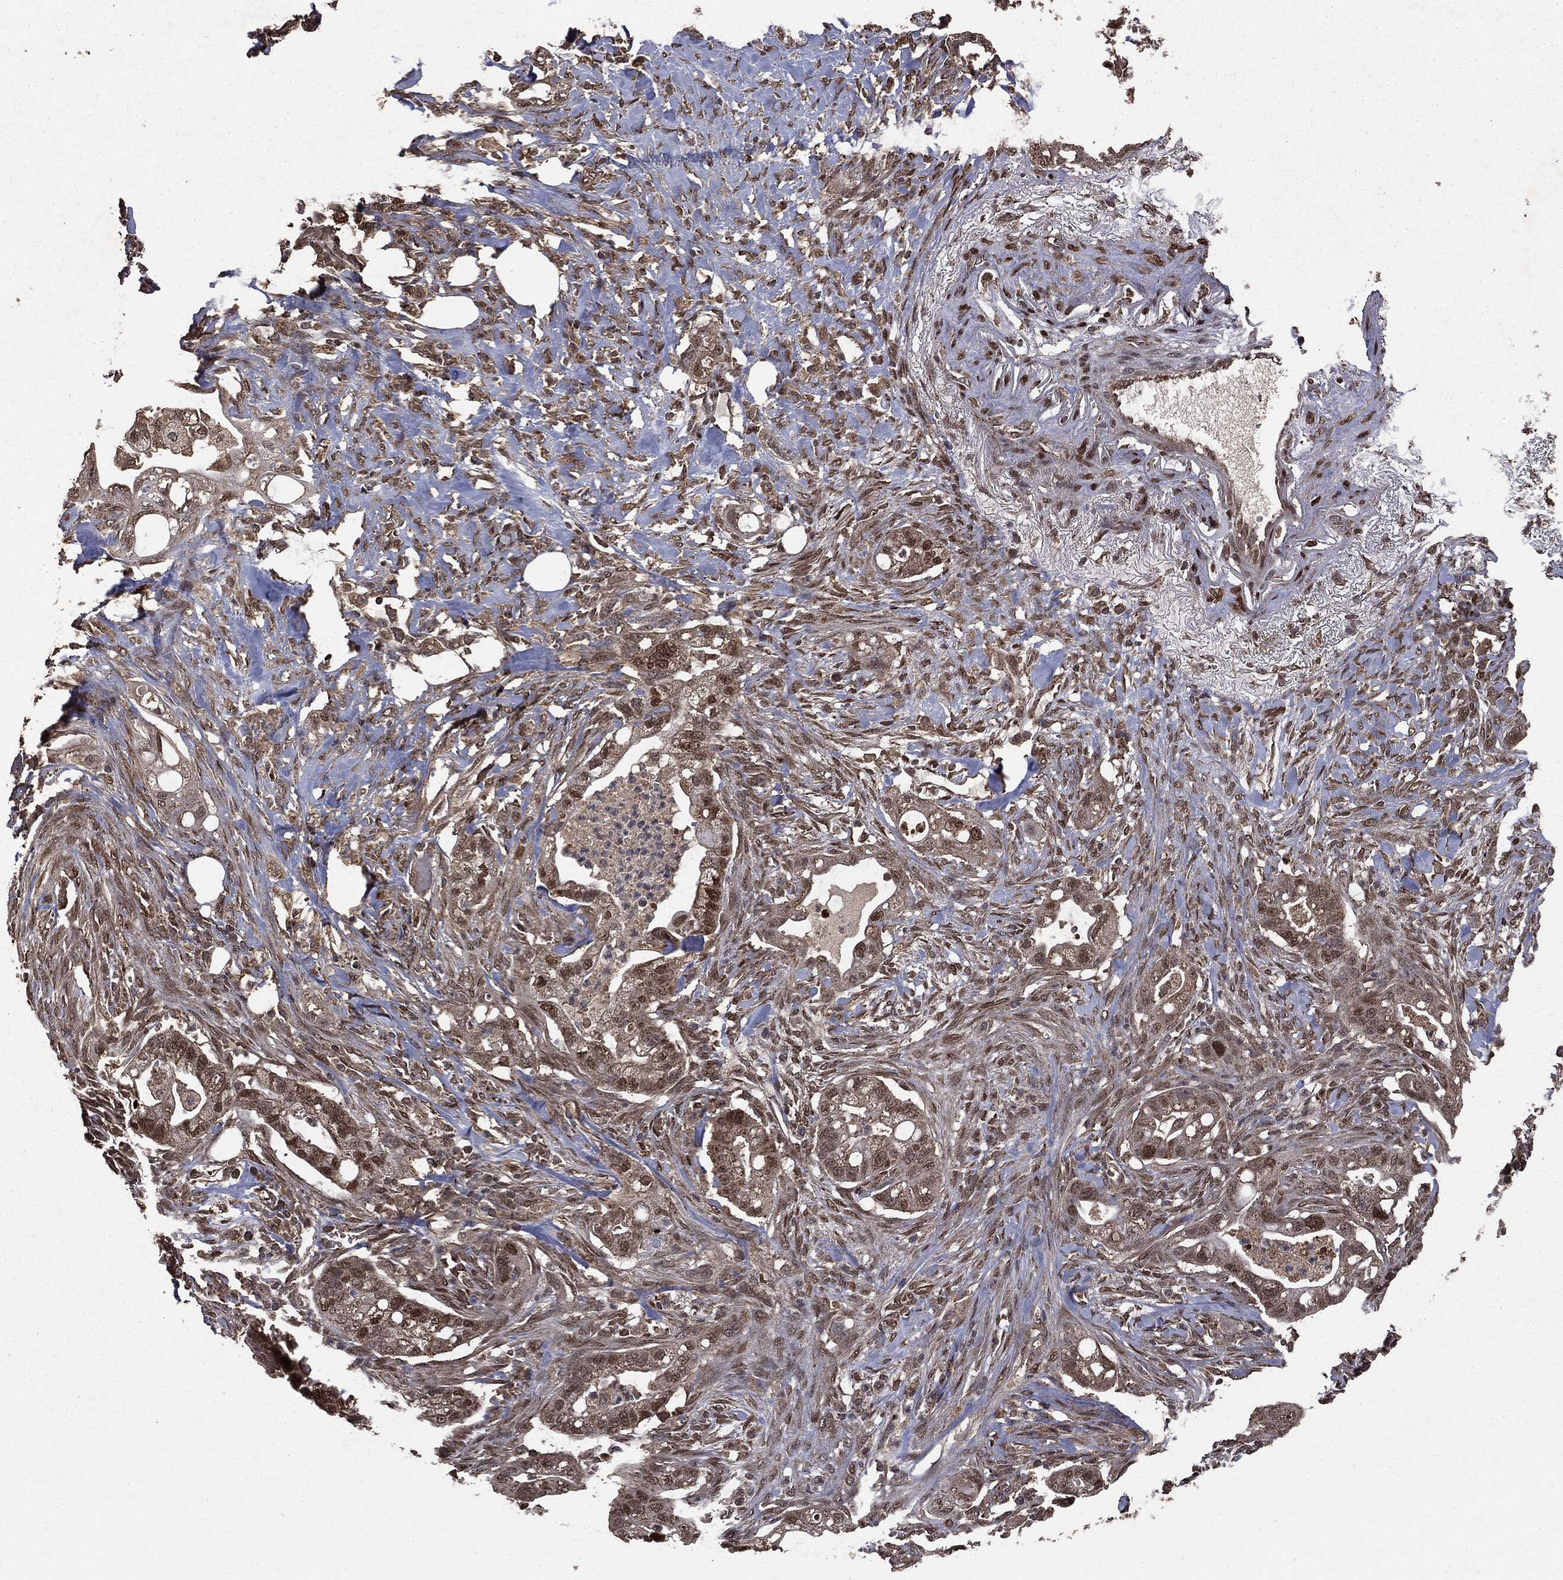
{"staining": {"intensity": "strong", "quantity": "25%-75%", "location": "cytoplasmic/membranous,nuclear"}, "tissue": "pancreatic cancer", "cell_type": "Tumor cells", "image_type": "cancer", "snomed": [{"axis": "morphology", "description": "Adenocarcinoma, NOS"}, {"axis": "topography", "description": "Pancreas"}], "caption": "IHC (DAB) staining of human adenocarcinoma (pancreatic) shows strong cytoplasmic/membranous and nuclear protein staining in approximately 25%-75% of tumor cells.", "gene": "PPP6R2", "patient": {"sex": "male", "age": 44}}